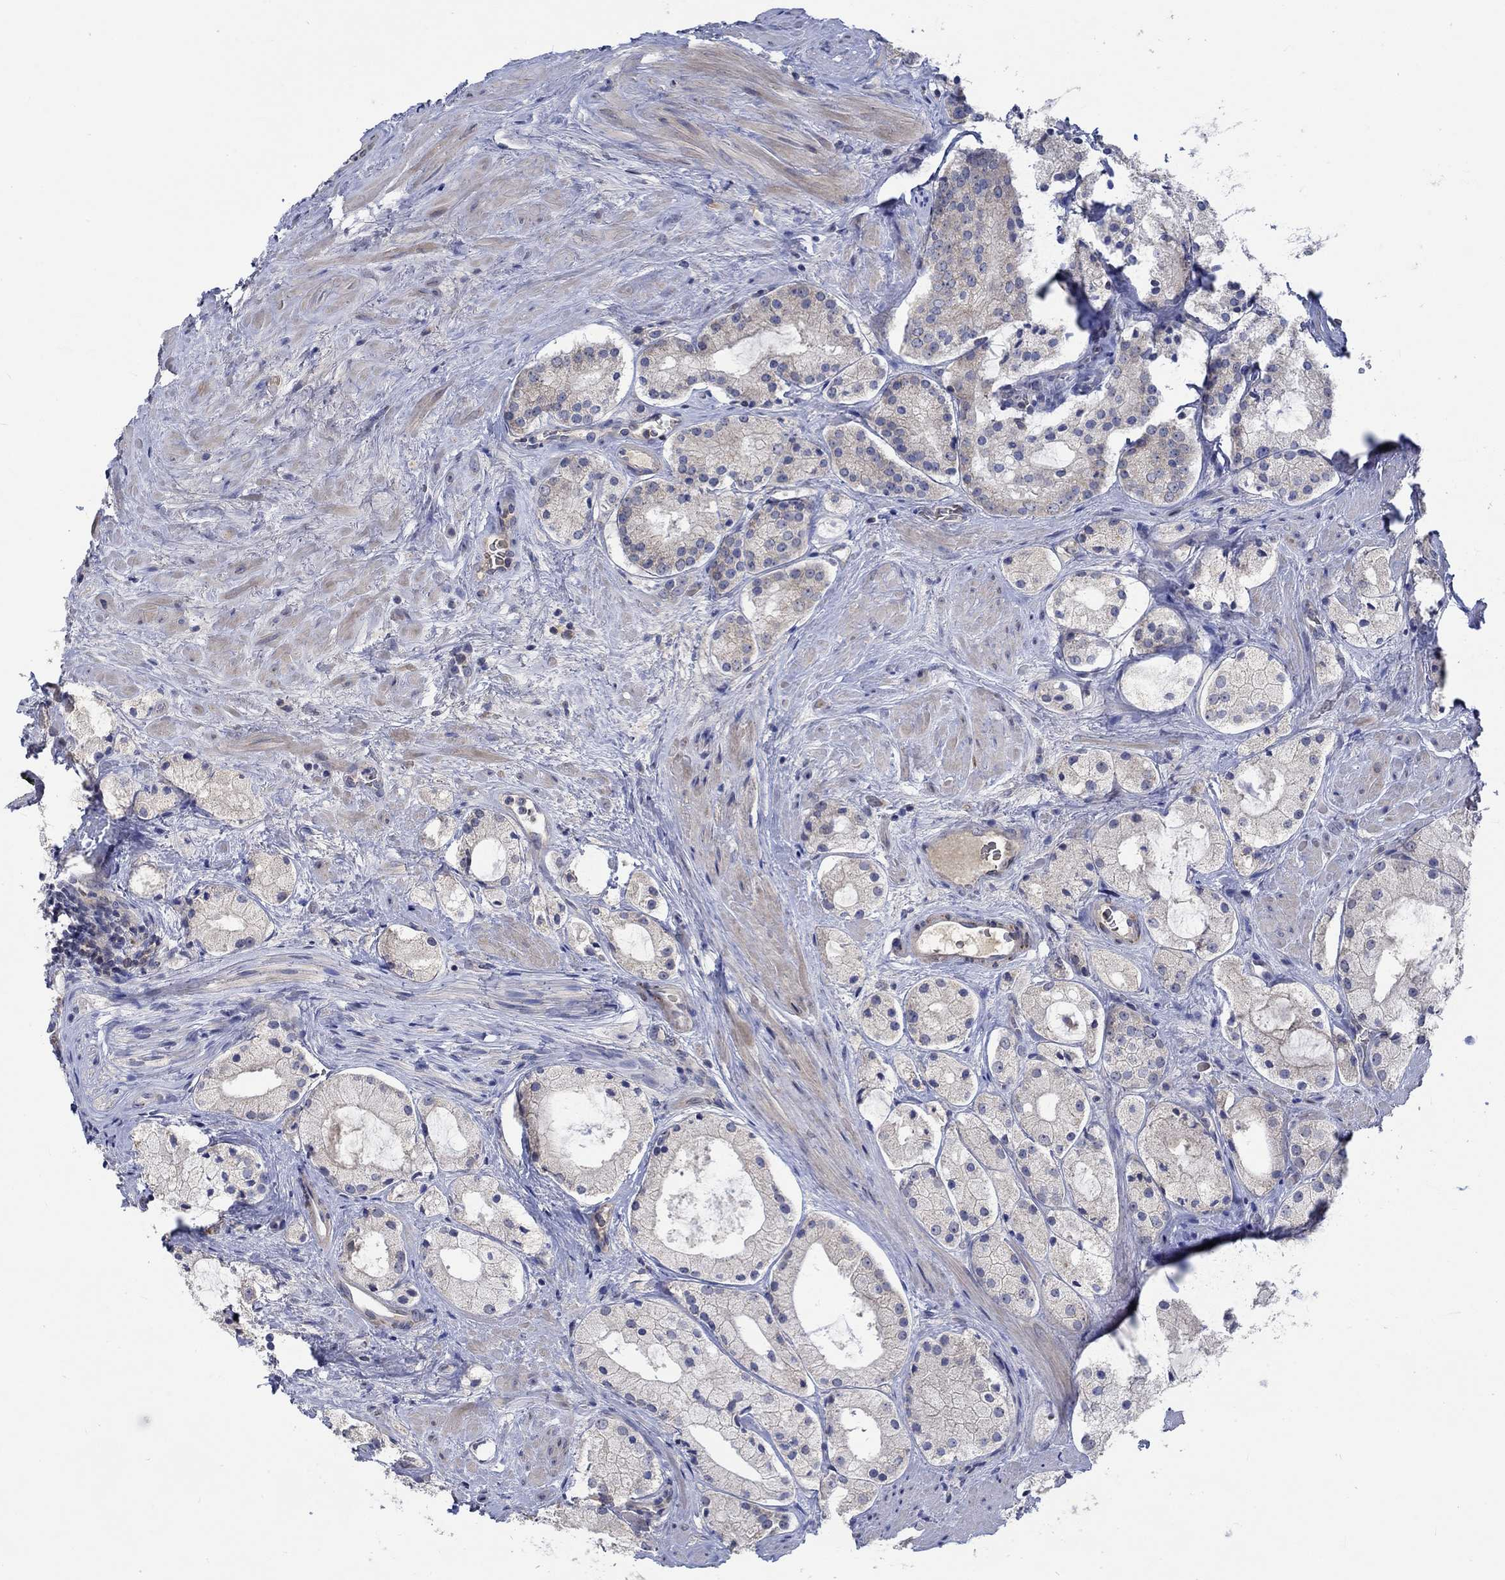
{"staining": {"intensity": "weak", "quantity": "<25%", "location": "cytoplasmic/membranous"}, "tissue": "prostate cancer", "cell_type": "Tumor cells", "image_type": "cancer", "snomed": [{"axis": "morphology", "description": "Adenocarcinoma, NOS"}, {"axis": "morphology", "description": "Adenocarcinoma, High grade"}, {"axis": "topography", "description": "Prostate"}], "caption": "Immunohistochemical staining of human prostate cancer (adenocarcinoma) shows no significant positivity in tumor cells.", "gene": "WASF1", "patient": {"sex": "male", "age": 64}}